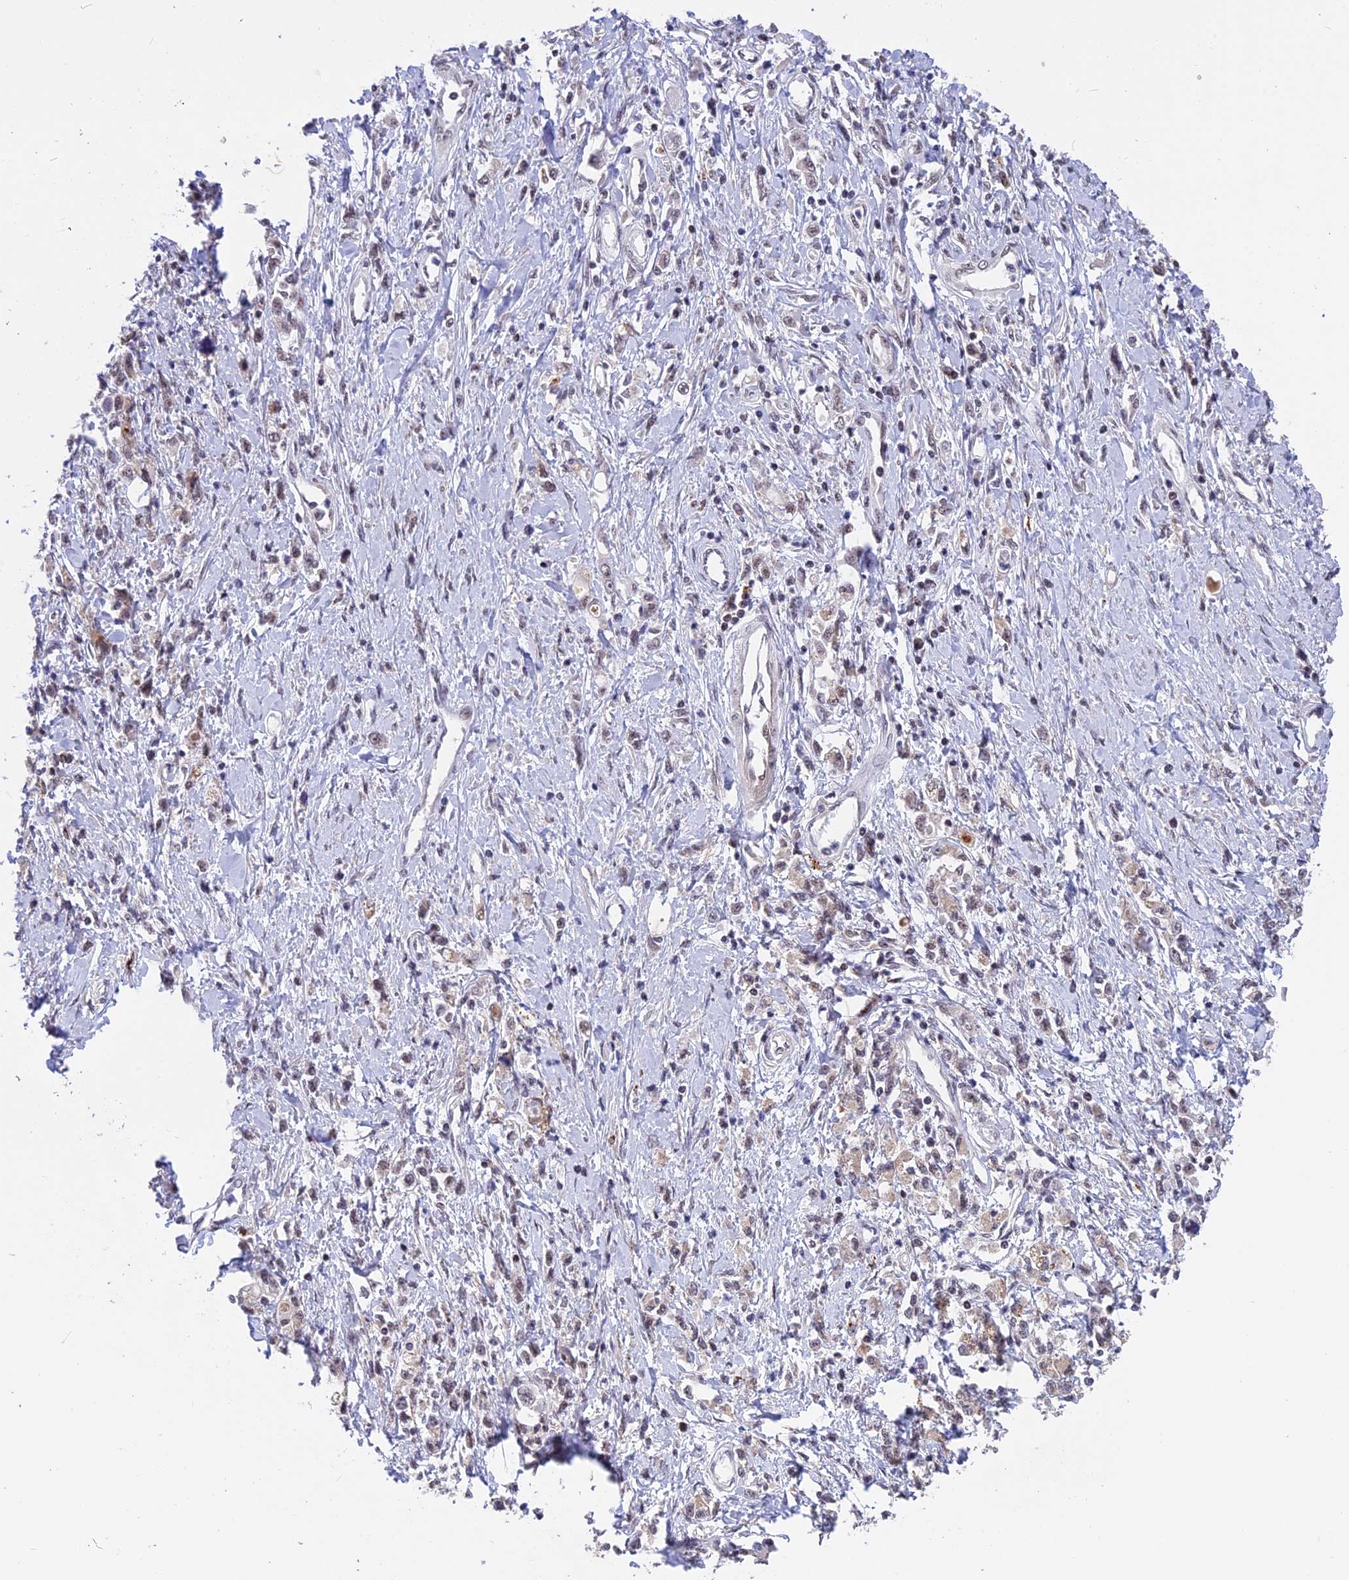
{"staining": {"intensity": "negative", "quantity": "none", "location": "none"}, "tissue": "stomach cancer", "cell_type": "Tumor cells", "image_type": "cancer", "snomed": [{"axis": "morphology", "description": "Adenocarcinoma, NOS"}, {"axis": "topography", "description": "Stomach"}], "caption": "DAB (3,3'-diaminobenzidine) immunohistochemical staining of human stomach cancer (adenocarcinoma) reveals no significant staining in tumor cells.", "gene": "POLR2C", "patient": {"sex": "female", "age": 76}}